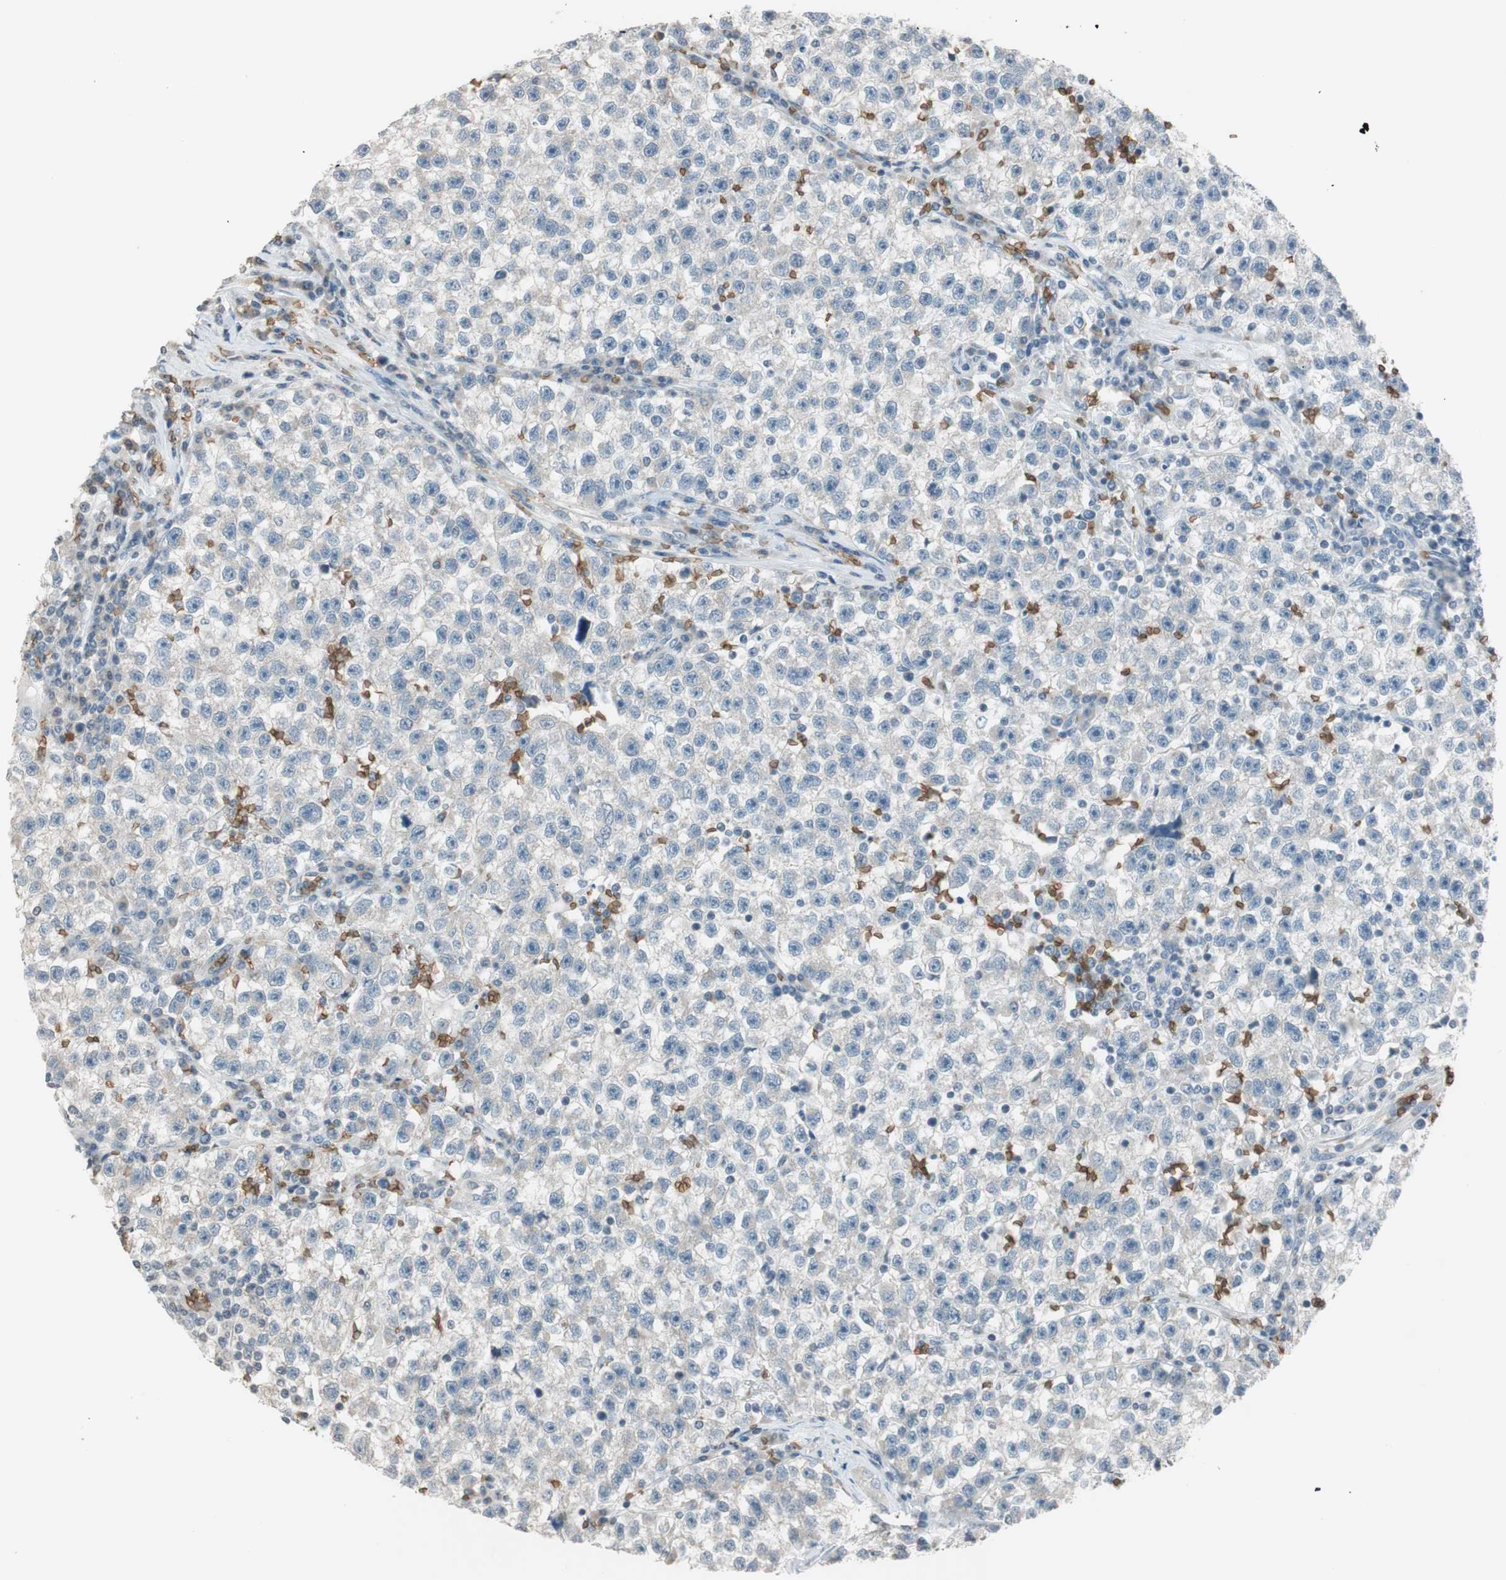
{"staining": {"intensity": "negative", "quantity": "none", "location": "none"}, "tissue": "testis cancer", "cell_type": "Tumor cells", "image_type": "cancer", "snomed": [{"axis": "morphology", "description": "Seminoma, NOS"}, {"axis": "topography", "description": "Testis"}], "caption": "DAB (3,3'-diaminobenzidine) immunohistochemical staining of human testis seminoma exhibits no significant expression in tumor cells.", "gene": "GYPC", "patient": {"sex": "male", "age": 22}}